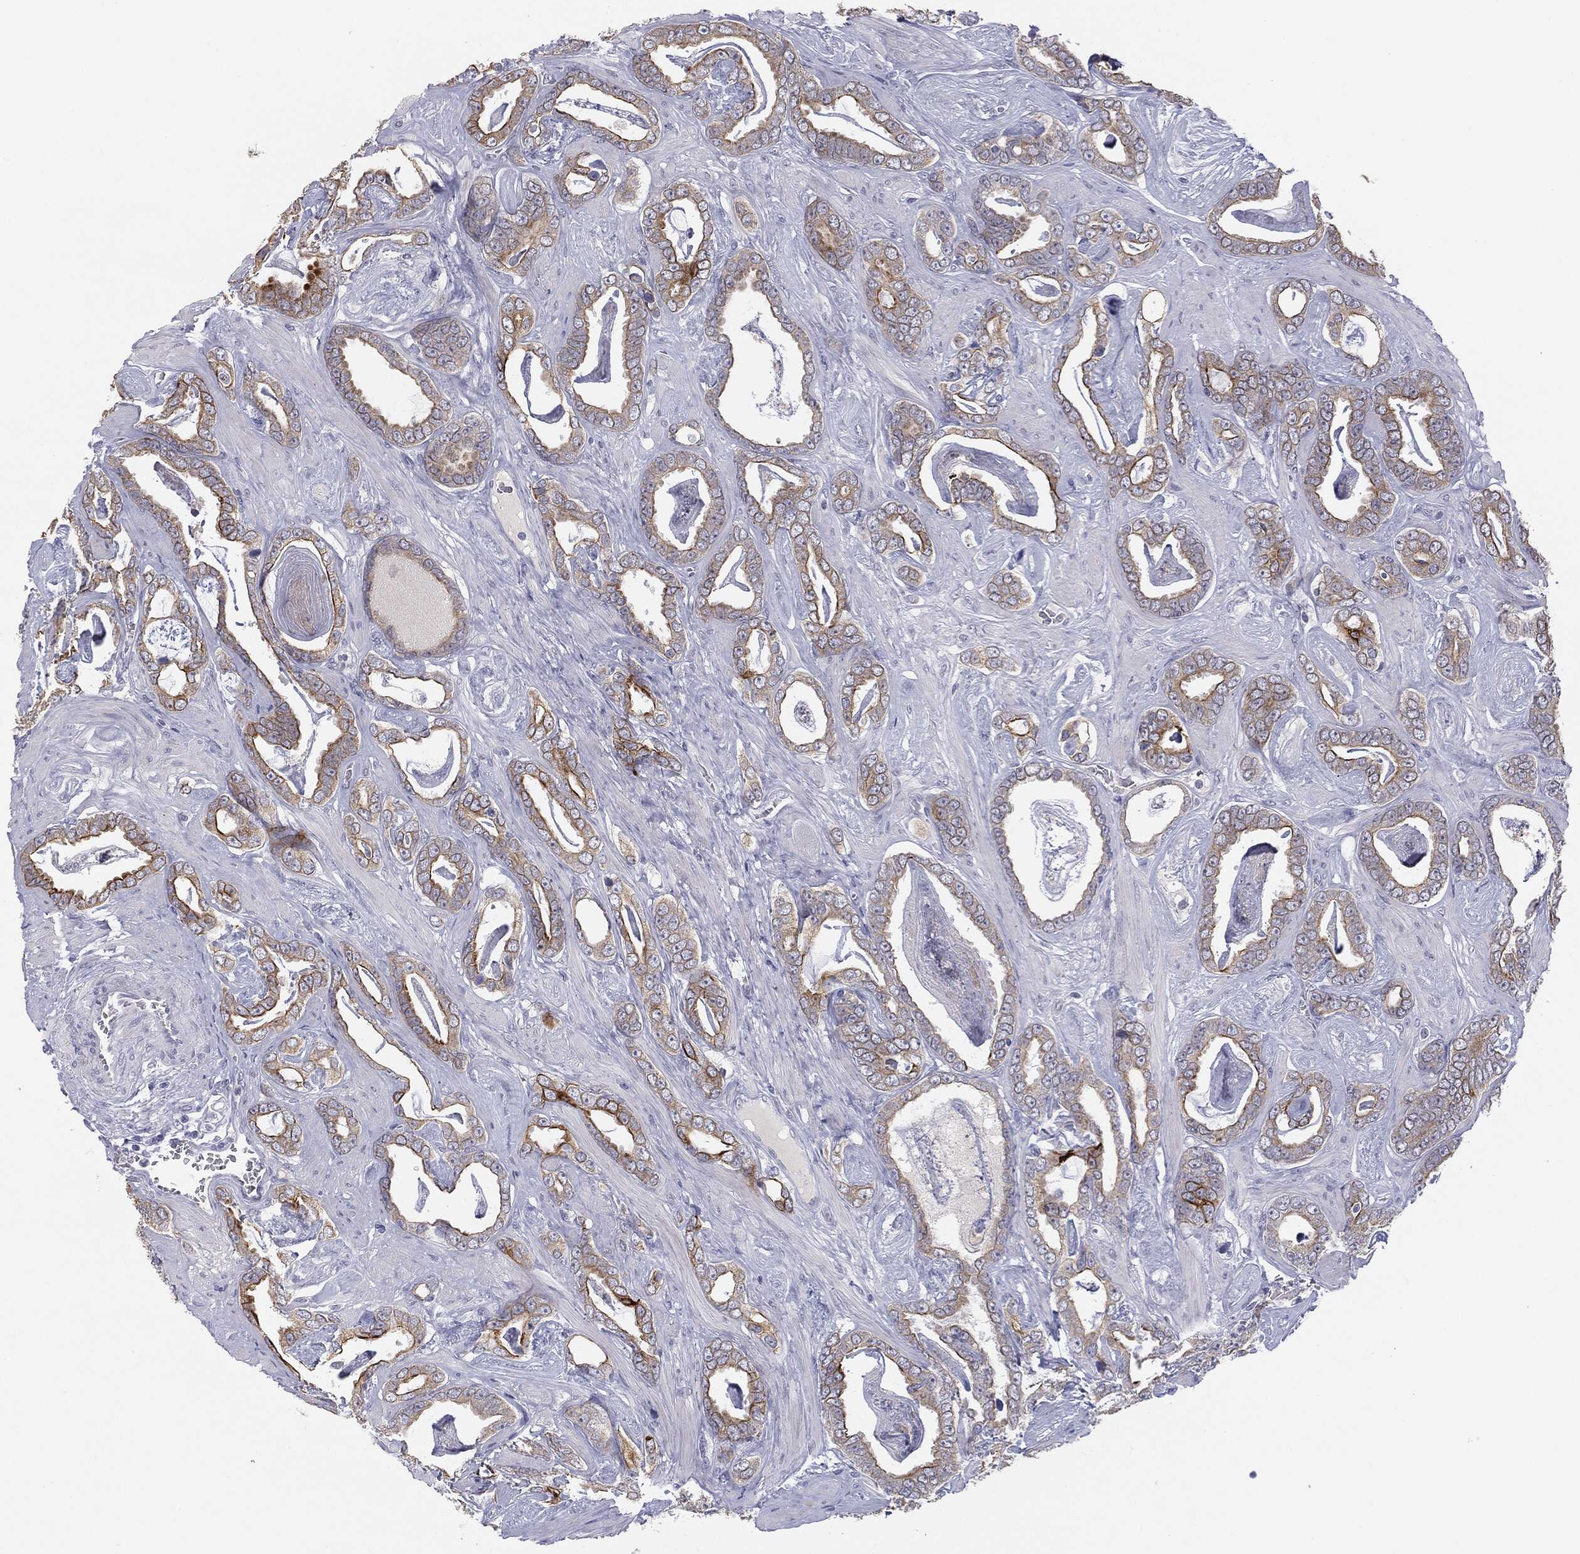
{"staining": {"intensity": "moderate", "quantity": "25%-75%", "location": "cytoplasmic/membranous"}, "tissue": "prostate cancer", "cell_type": "Tumor cells", "image_type": "cancer", "snomed": [{"axis": "morphology", "description": "Adenocarcinoma, High grade"}, {"axis": "topography", "description": "Prostate"}], "caption": "Immunohistochemical staining of prostate high-grade adenocarcinoma demonstrates moderate cytoplasmic/membranous protein positivity in about 25%-75% of tumor cells.", "gene": "MUC1", "patient": {"sex": "male", "age": 63}}